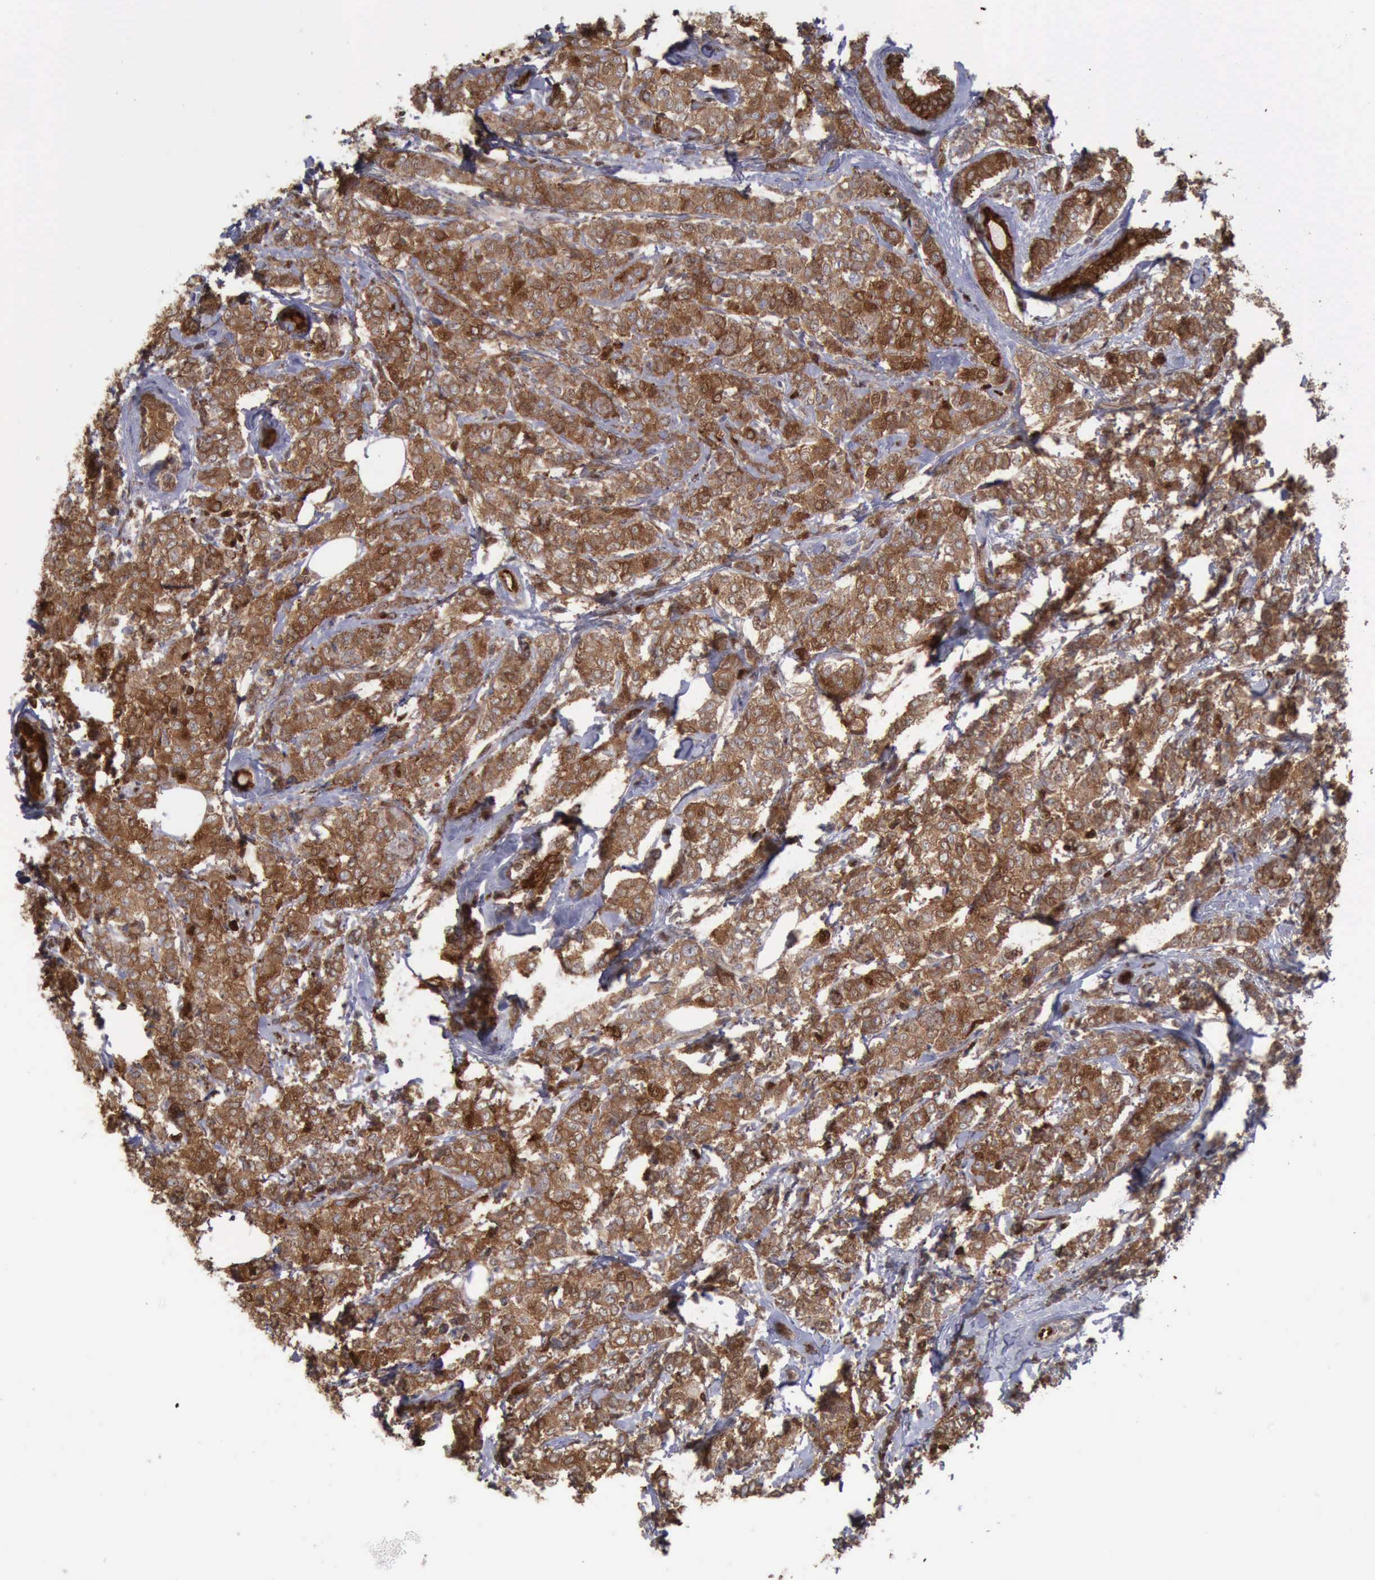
{"staining": {"intensity": "strong", "quantity": ">75%", "location": "cytoplasmic/membranous,nuclear"}, "tissue": "breast cancer", "cell_type": "Tumor cells", "image_type": "cancer", "snomed": [{"axis": "morphology", "description": "Lobular carcinoma"}, {"axis": "topography", "description": "Breast"}], "caption": "This image shows lobular carcinoma (breast) stained with IHC to label a protein in brown. The cytoplasmic/membranous and nuclear of tumor cells show strong positivity for the protein. Nuclei are counter-stained blue.", "gene": "PDCD4", "patient": {"sex": "female", "age": 60}}